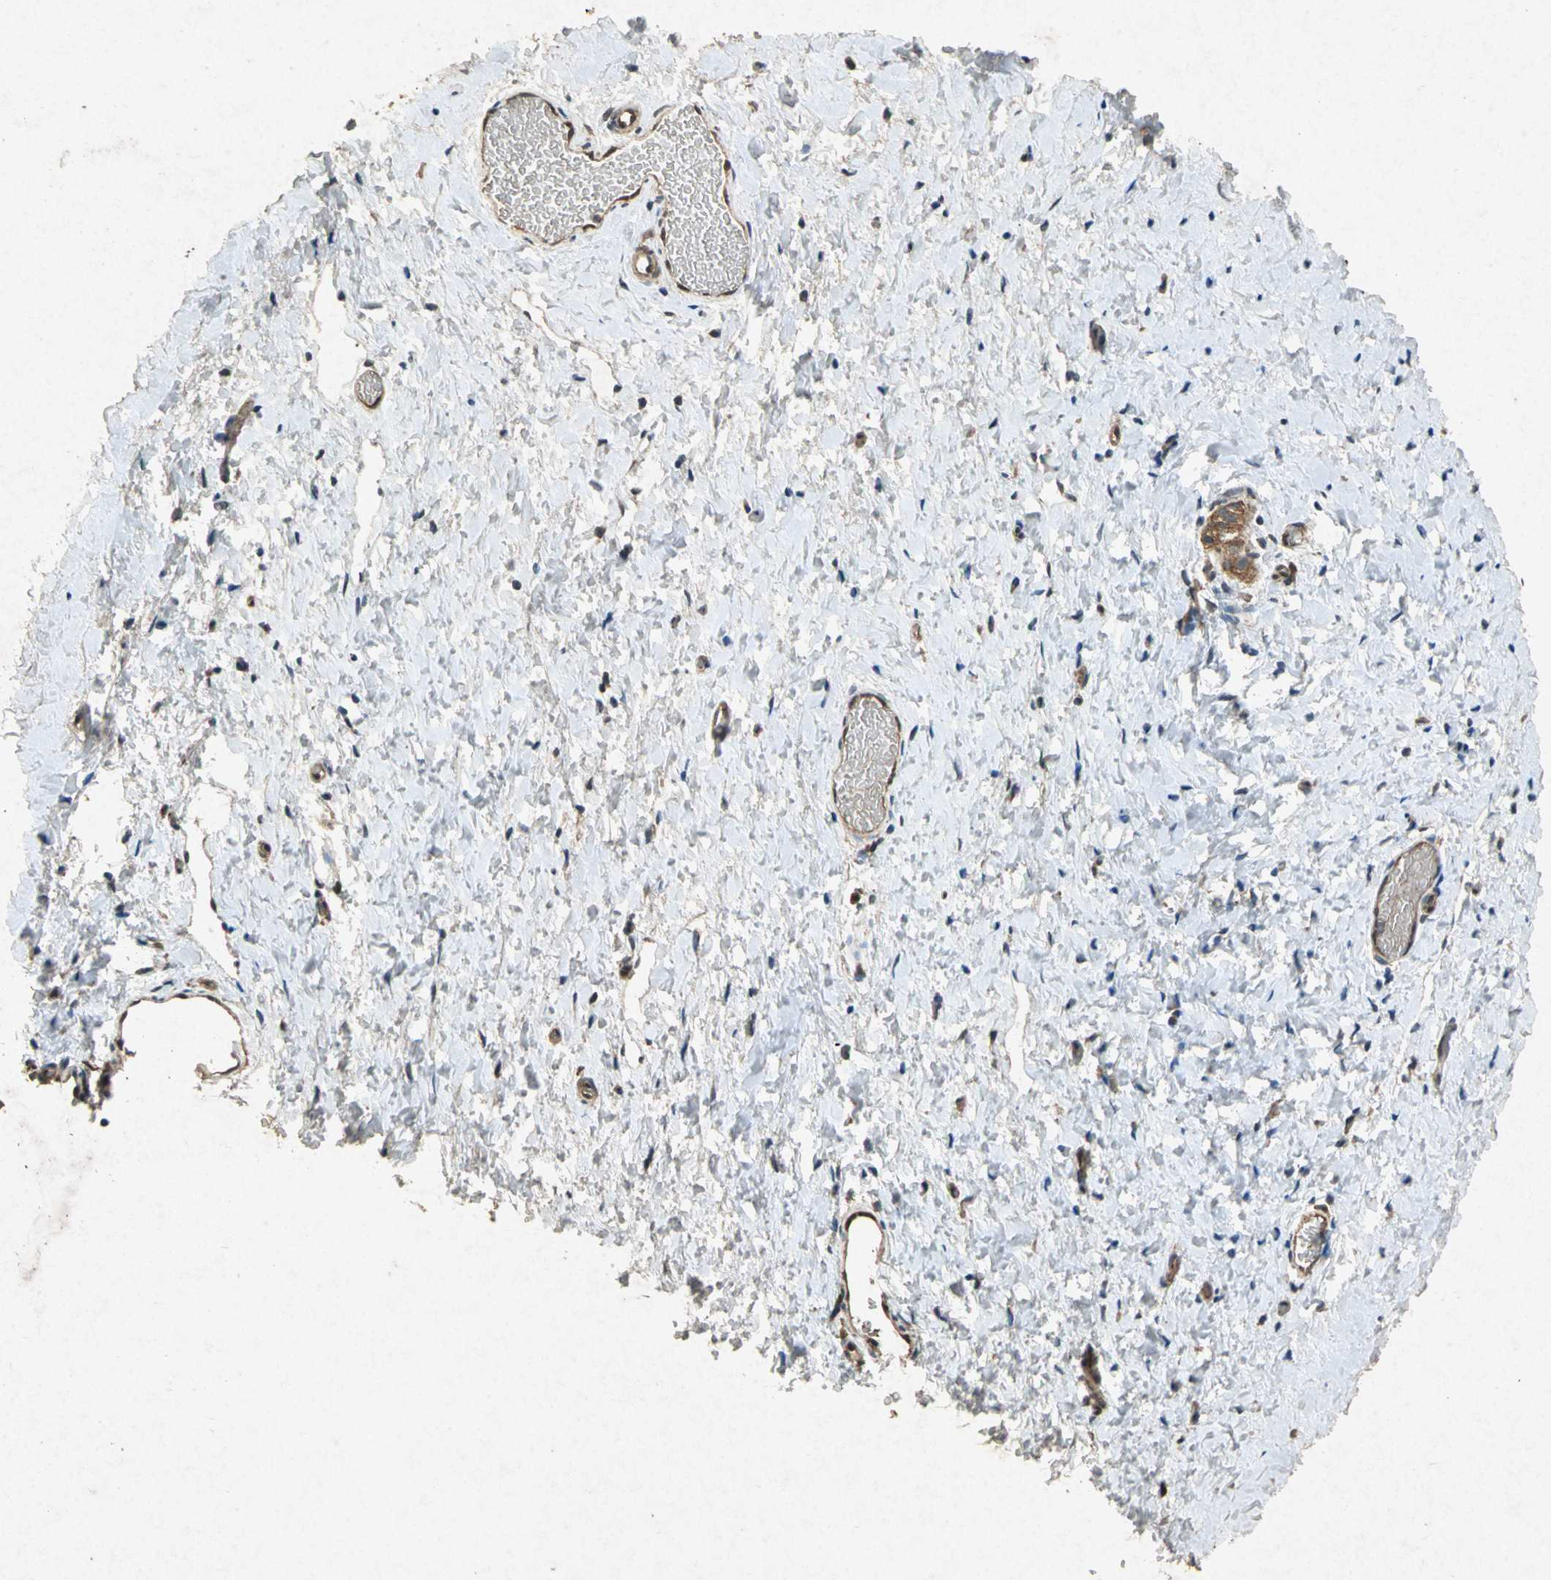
{"staining": {"intensity": "moderate", "quantity": ">75%", "location": "cytoplasmic/membranous"}, "tissue": "smooth muscle", "cell_type": "Smooth muscle cells", "image_type": "normal", "snomed": [{"axis": "morphology", "description": "Normal tissue, NOS"}, {"axis": "topography", "description": "Smooth muscle"}], "caption": "Immunohistochemistry of benign human smooth muscle demonstrates medium levels of moderate cytoplasmic/membranous expression in about >75% of smooth muscle cells. The staining is performed using DAB brown chromogen to label protein expression. The nuclei are counter-stained blue using hematoxylin.", "gene": "HSP90AB1", "patient": {"sex": "male", "age": 16}}